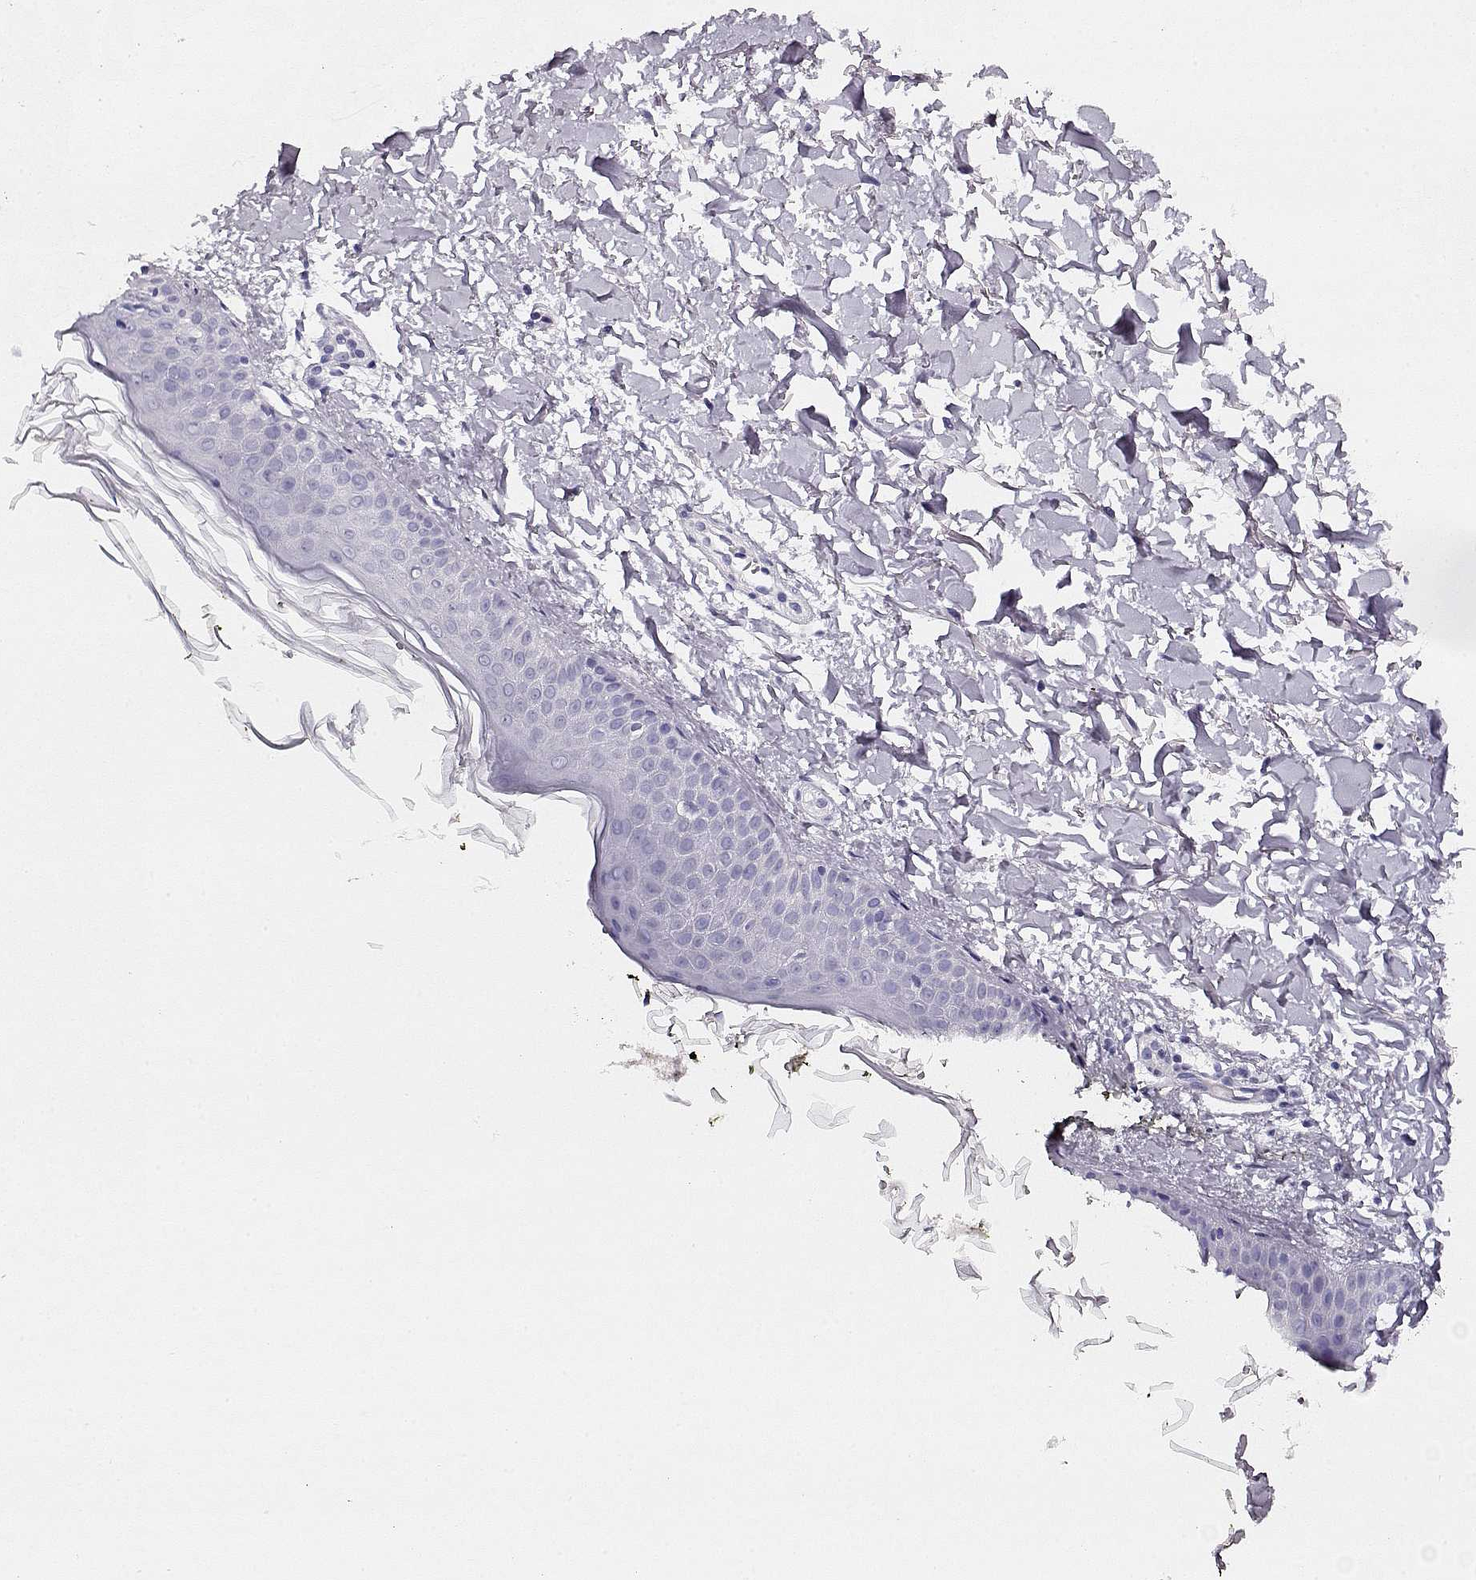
{"staining": {"intensity": "negative", "quantity": "none", "location": "none"}, "tissue": "skin", "cell_type": "Fibroblasts", "image_type": "normal", "snomed": [{"axis": "morphology", "description": "Normal tissue, NOS"}, {"axis": "topography", "description": "Skin"}], "caption": "Immunohistochemistry (IHC) histopathology image of normal skin stained for a protein (brown), which demonstrates no positivity in fibroblasts.", "gene": "ACTN2", "patient": {"sex": "female", "age": 62}}